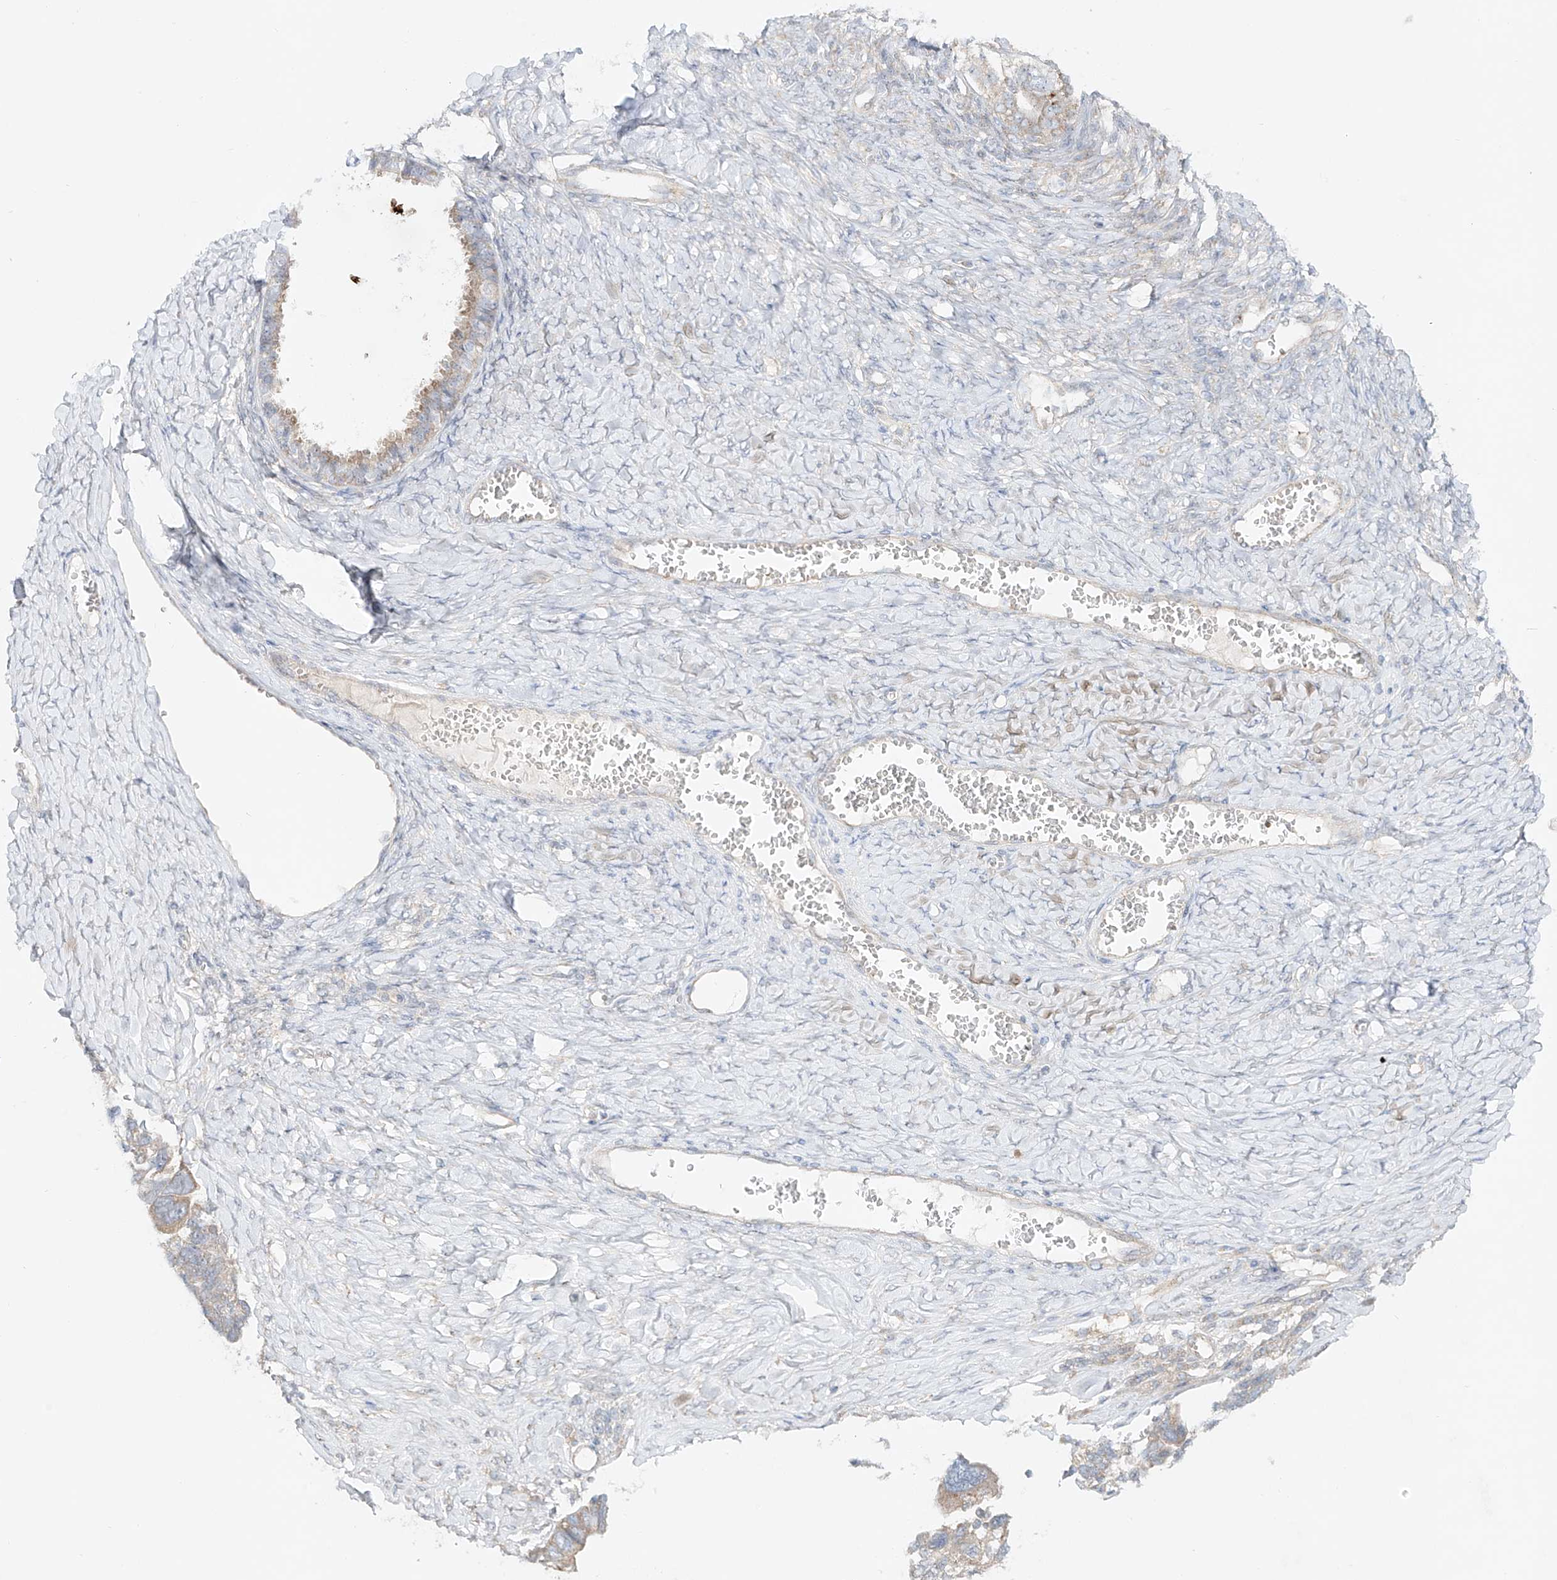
{"staining": {"intensity": "weak", "quantity": "25%-75%", "location": "cytoplasmic/membranous"}, "tissue": "ovarian cancer", "cell_type": "Tumor cells", "image_type": "cancer", "snomed": [{"axis": "morphology", "description": "Cystadenocarcinoma, serous, NOS"}, {"axis": "topography", "description": "Ovary"}], "caption": "A low amount of weak cytoplasmic/membranous staining is identified in about 25%-75% of tumor cells in serous cystadenocarcinoma (ovarian) tissue.", "gene": "TJAP1", "patient": {"sex": "female", "age": 79}}